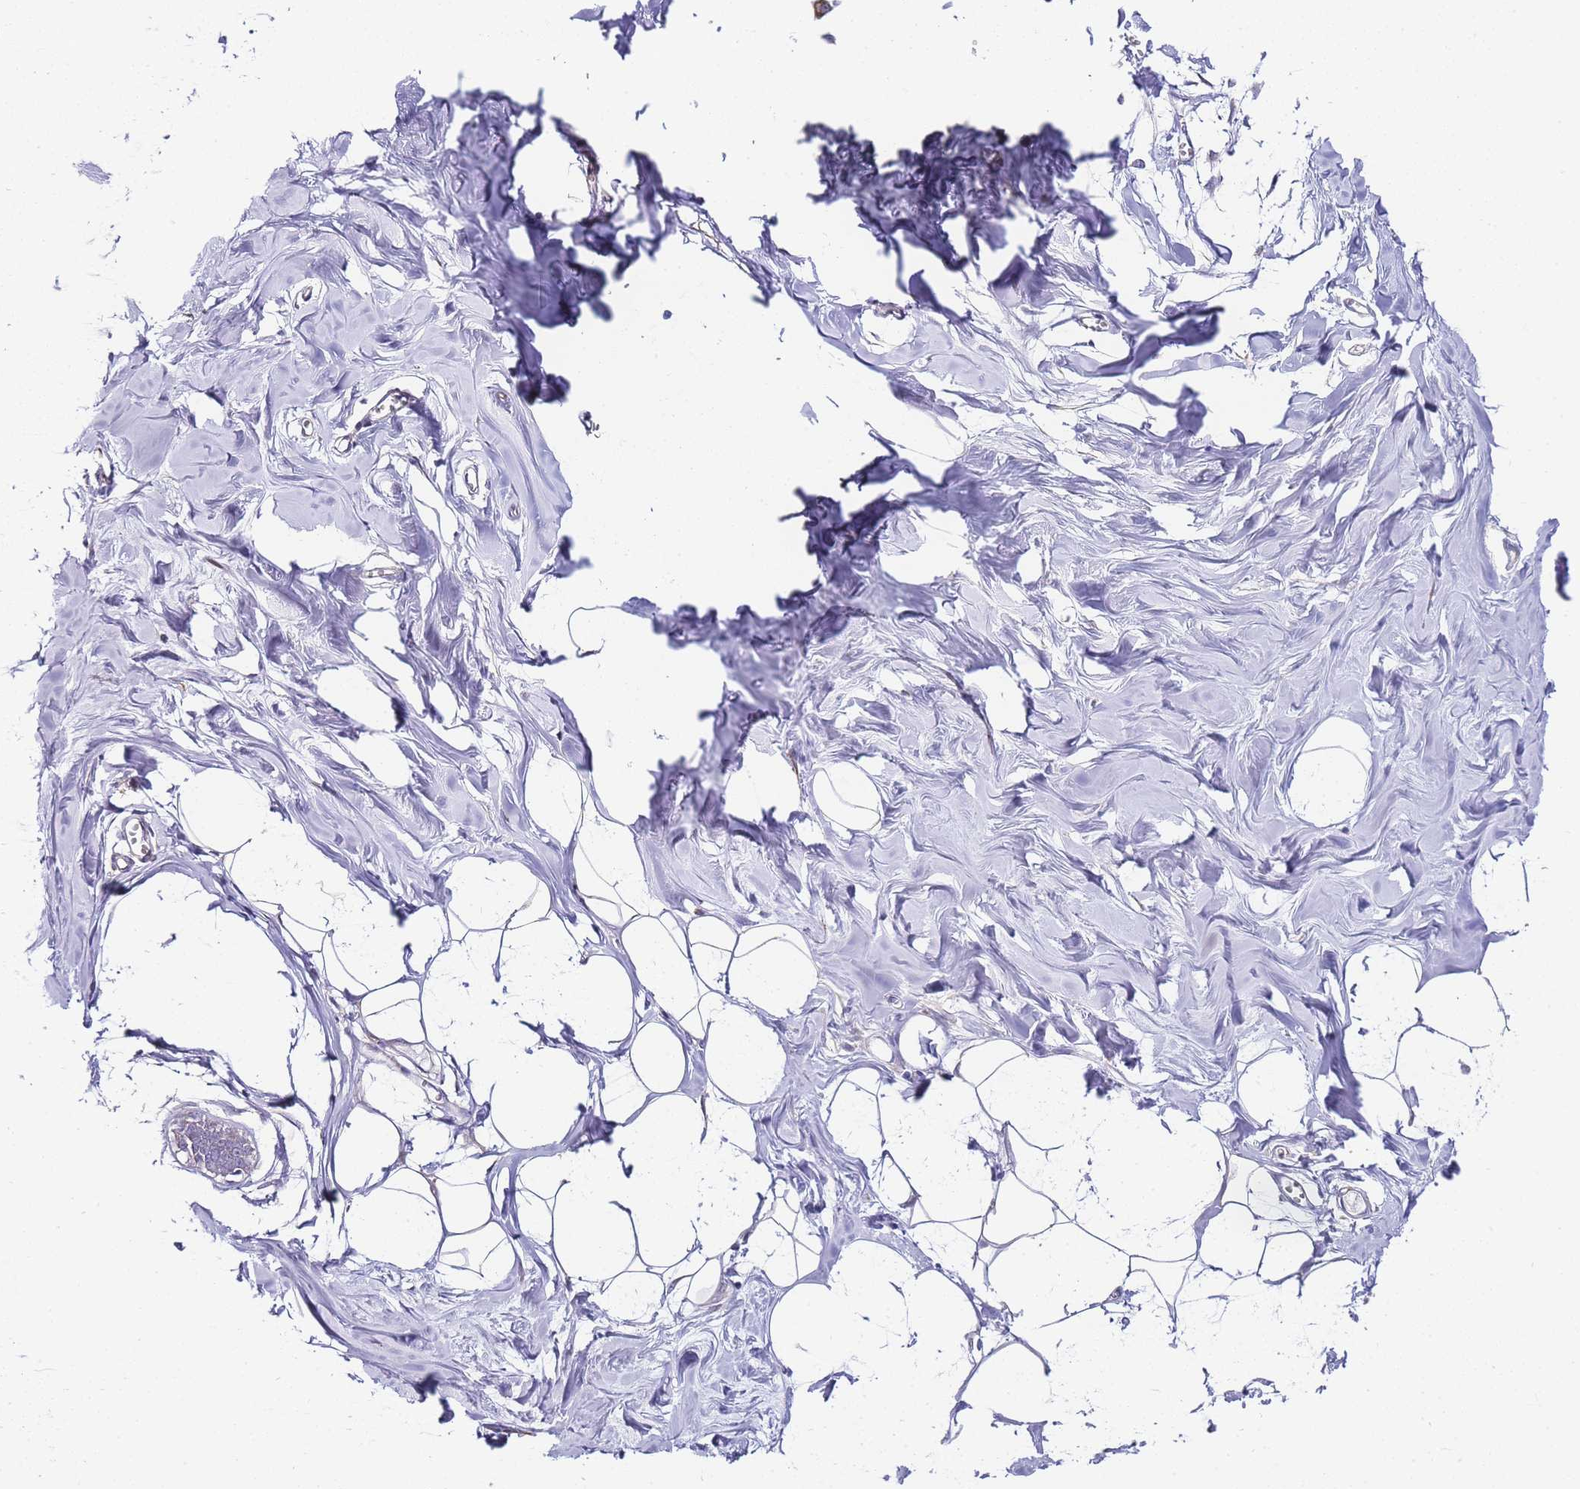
{"staining": {"intensity": "negative", "quantity": "none", "location": "none"}, "tissue": "breast", "cell_type": "Adipocytes", "image_type": "normal", "snomed": [{"axis": "morphology", "description": "Normal tissue, NOS"}, {"axis": "topography", "description": "Breast"}], "caption": "Adipocytes show no significant protein expression in unremarkable breast. The staining is performed using DAB brown chromogen with nuclei counter-stained in using hematoxylin.", "gene": "PDCD7", "patient": {"sex": "female", "age": 27}}